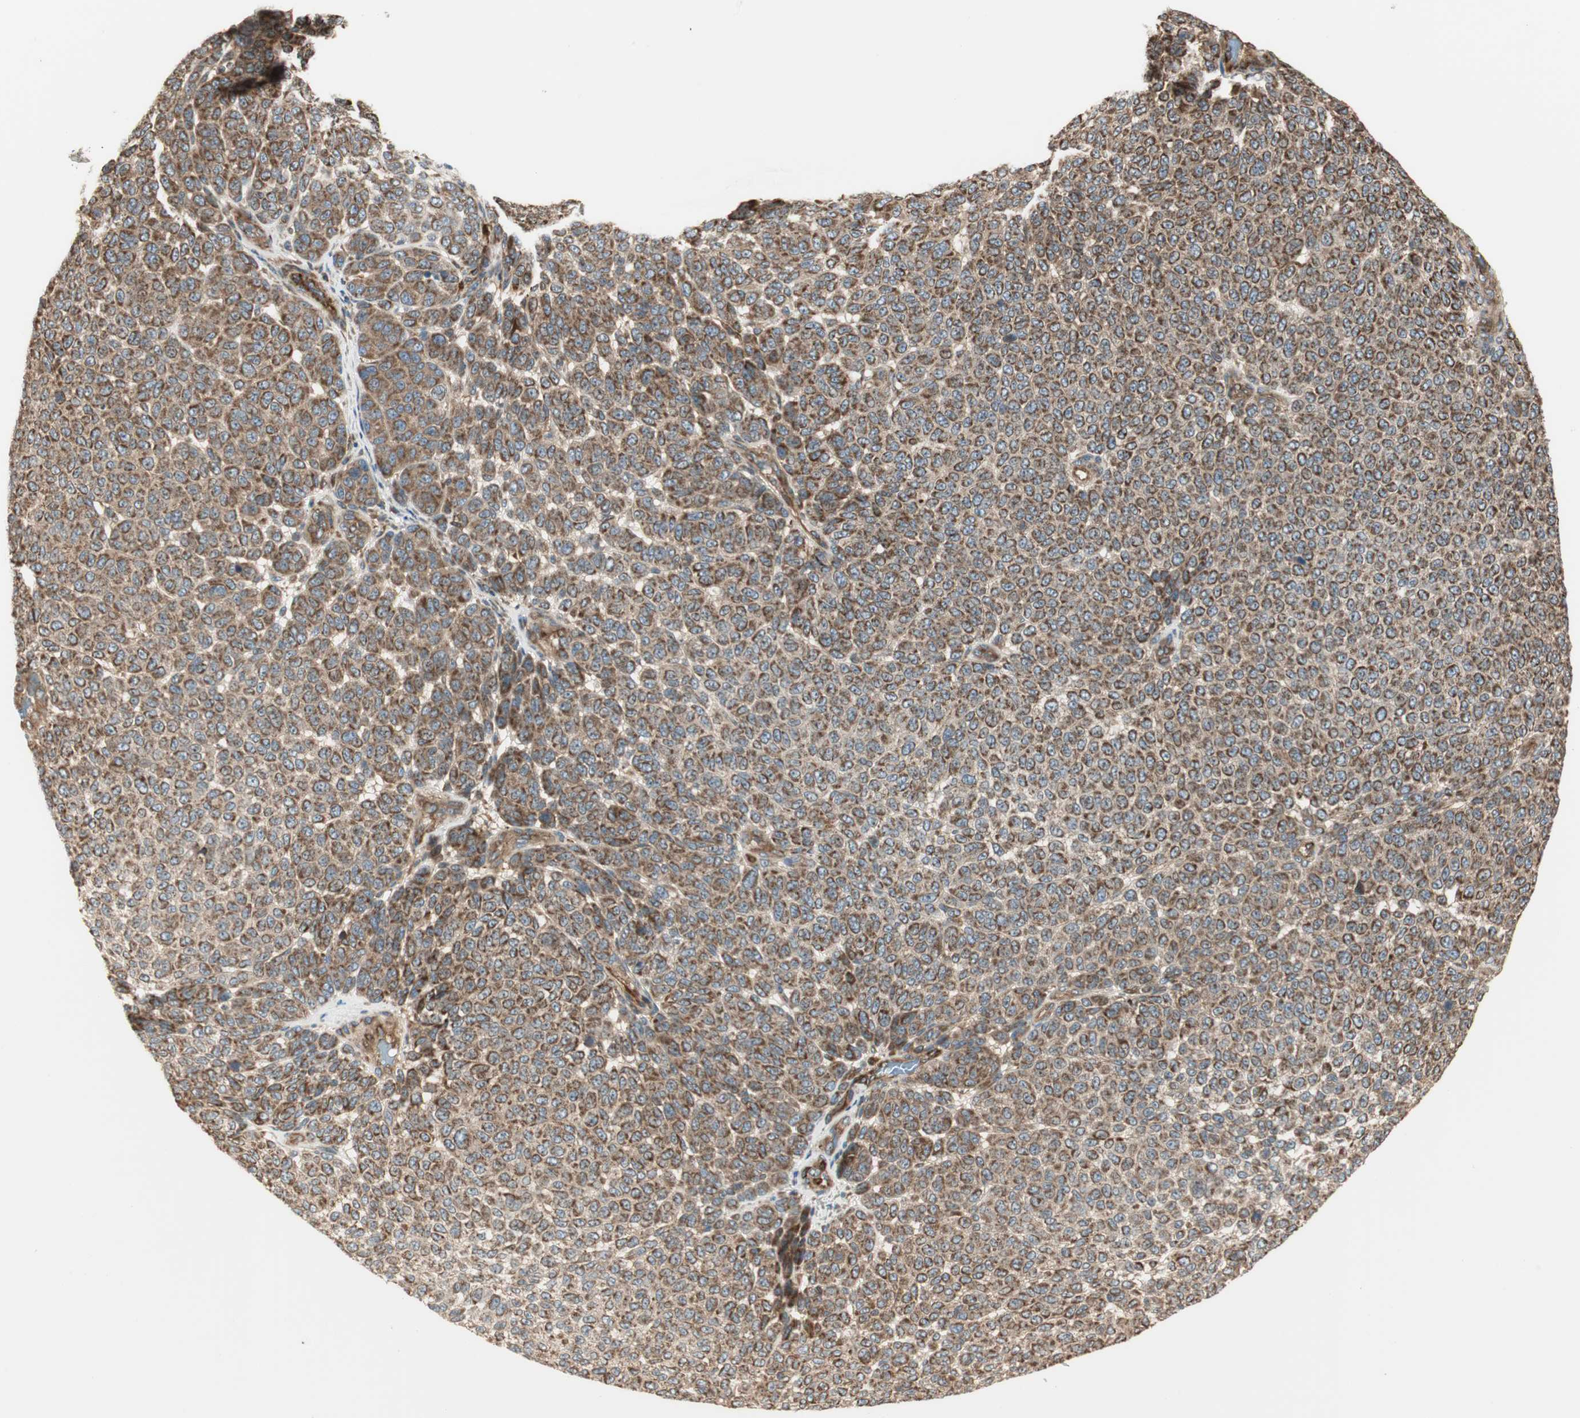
{"staining": {"intensity": "strong", "quantity": ">75%", "location": "cytoplasmic/membranous"}, "tissue": "melanoma", "cell_type": "Tumor cells", "image_type": "cancer", "snomed": [{"axis": "morphology", "description": "Malignant melanoma, NOS"}, {"axis": "topography", "description": "Skin"}], "caption": "Strong cytoplasmic/membranous positivity is seen in about >75% of tumor cells in malignant melanoma.", "gene": "CTTNBP2NL", "patient": {"sex": "male", "age": 59}}